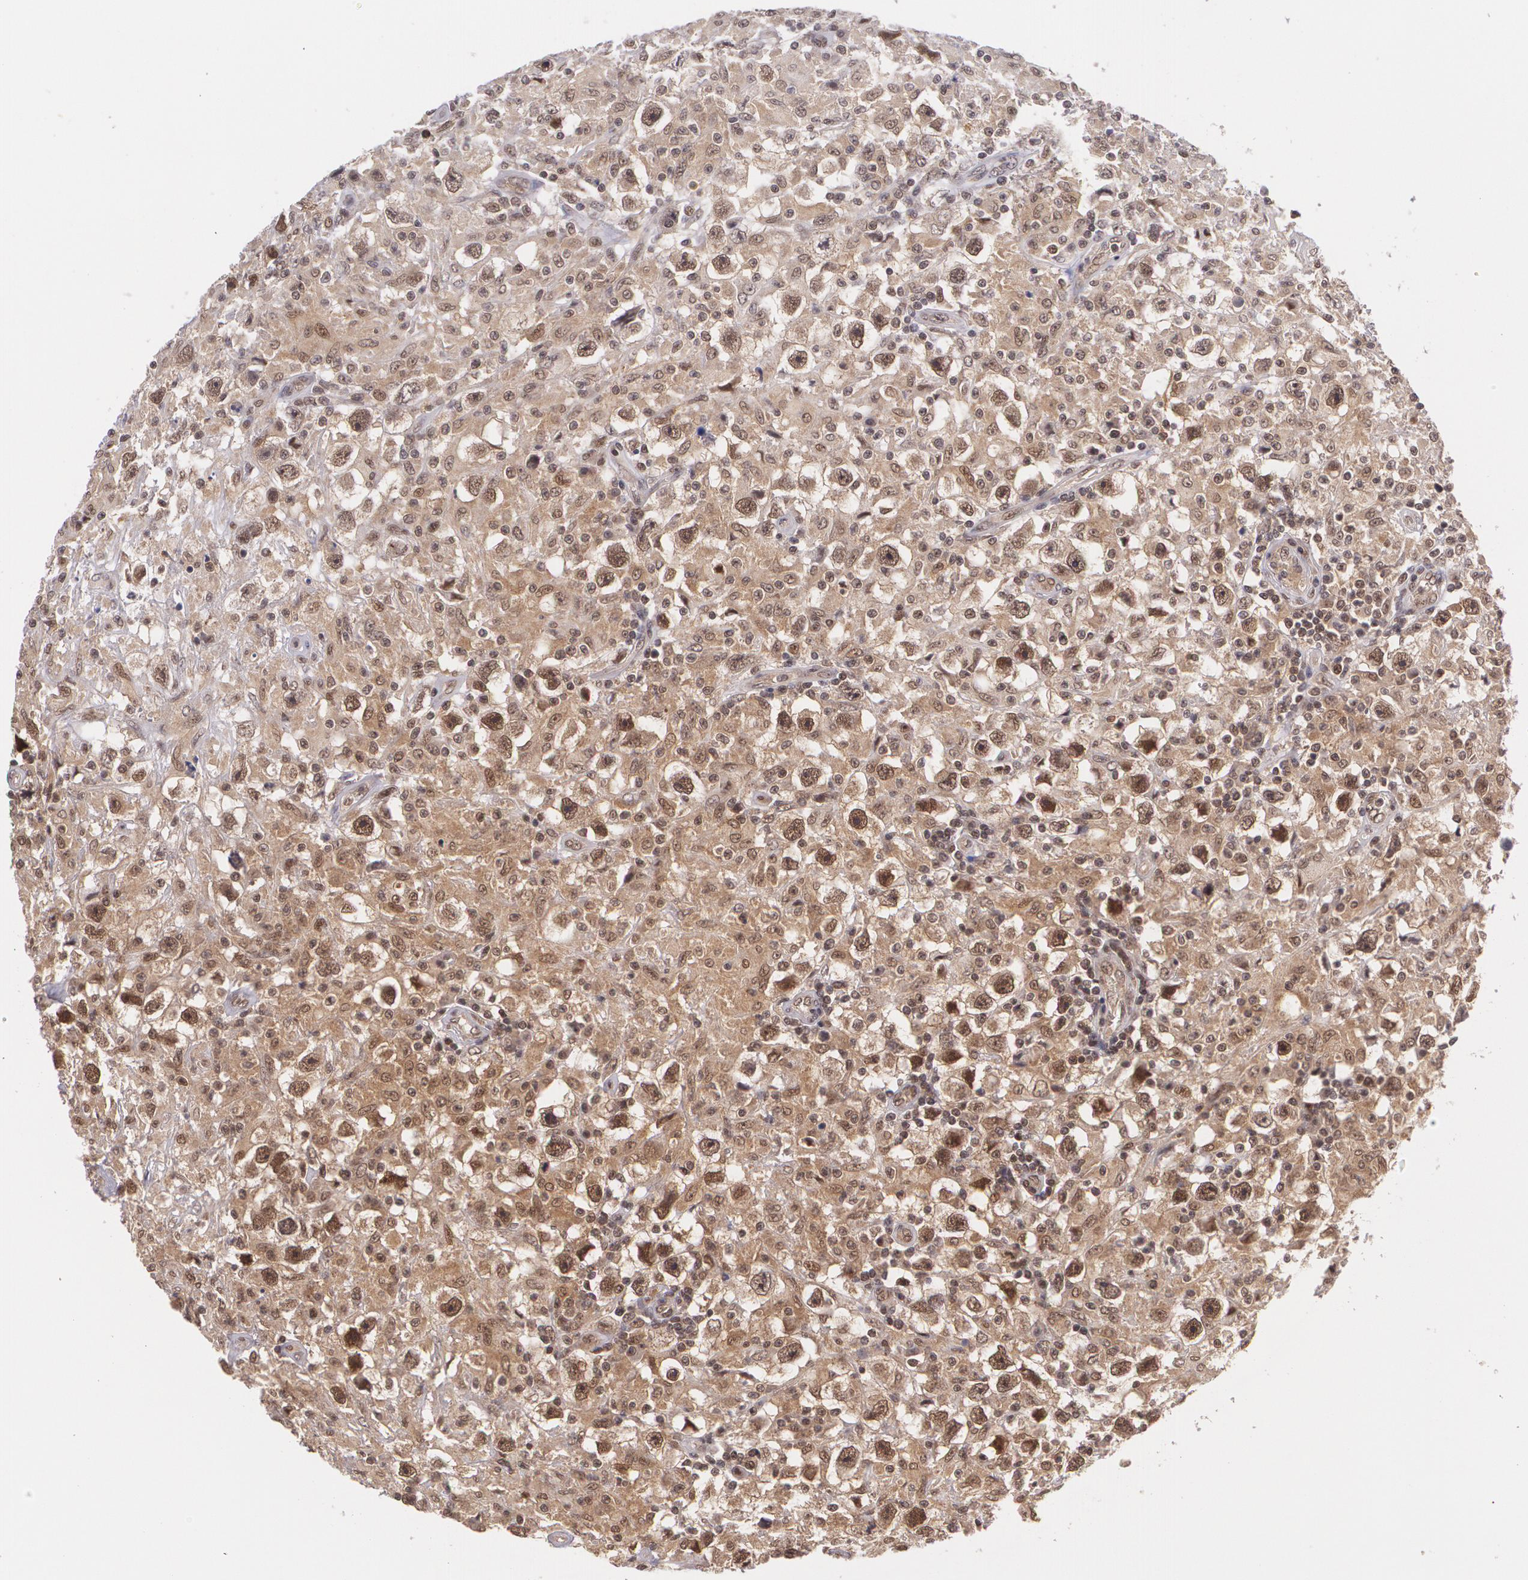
{"staining": {"intensity": "moderate", "quantity": ">75%", "location": "cytoplasmic/membranous,nuclear"}, "tissue": "testis cancer", "cell_type": "Tumor cells", "image_type": "cancer", "snomed": [{"axis": "morphology", "description": "Seminoma, NOS"}, {"axis": "topography", "description": "Testis"}], "caption": "A brown stain labels moderate cytoplasmic/membranous and nuclear staining of a protein in testis cancer (seminoma) tumor cells.", "gene": "CUL2", "patient": {"sex": "male", "age": 34}}